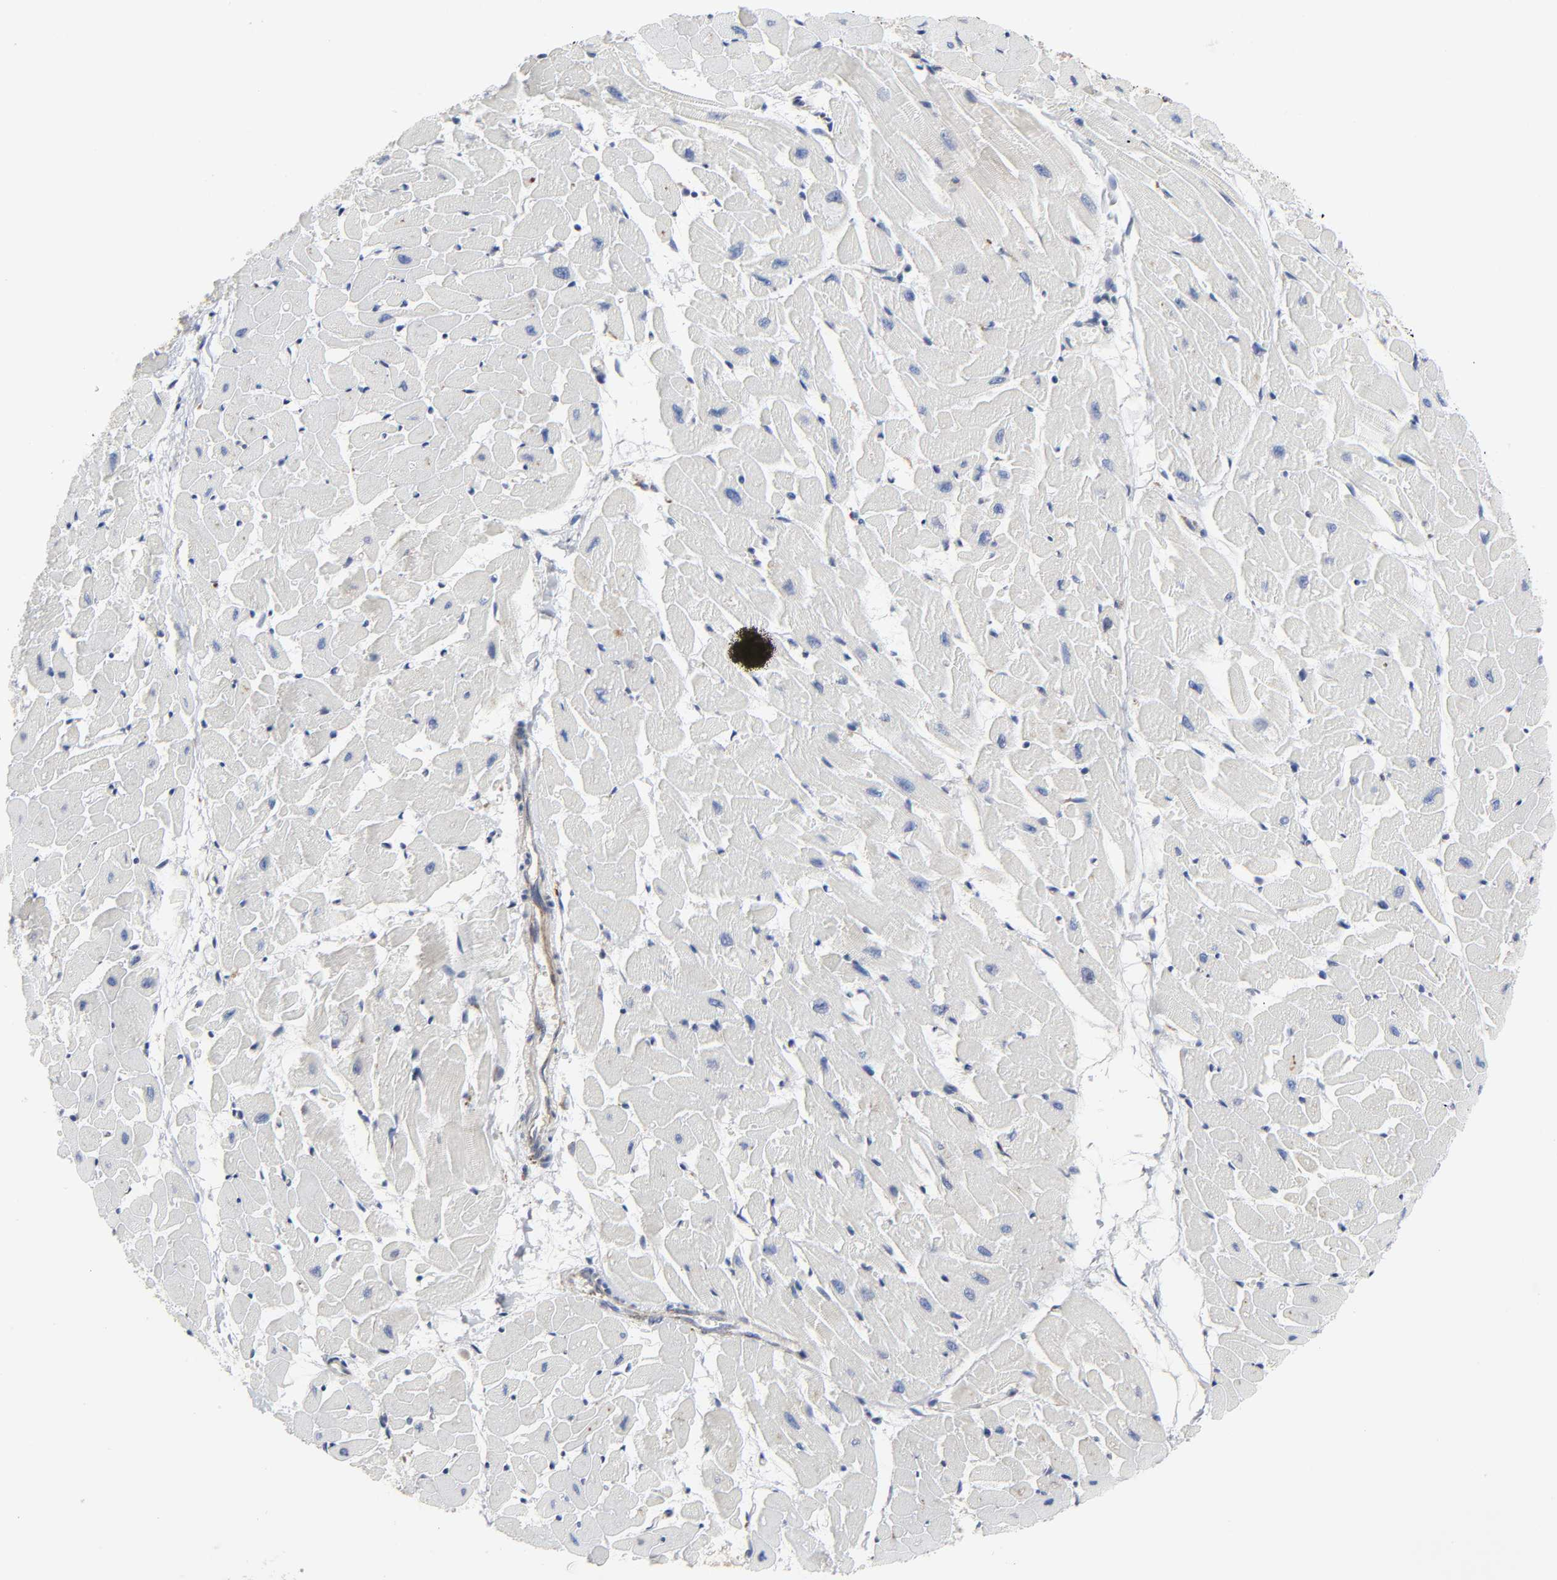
{"staining": {"intensity": "negative", "quantity": "none", "location": "none"}, "tissue": "heart muscle", "cell_type": "Cardiomyocytes", "image_type": "normal", "snomed": [{"axis": "morphology", "description": "Normal tissue, NOS"}, {"axis": "topography", "description": "Heart"}], "caption": "There is no significant staining in cardiomyocytes of heart muscle. The staining is performed using DAB brown chromogen with nuclei counter-stained in using hematoxylin.", "gene": "BAX", "patient": {"sex": "female", "age": 19}}